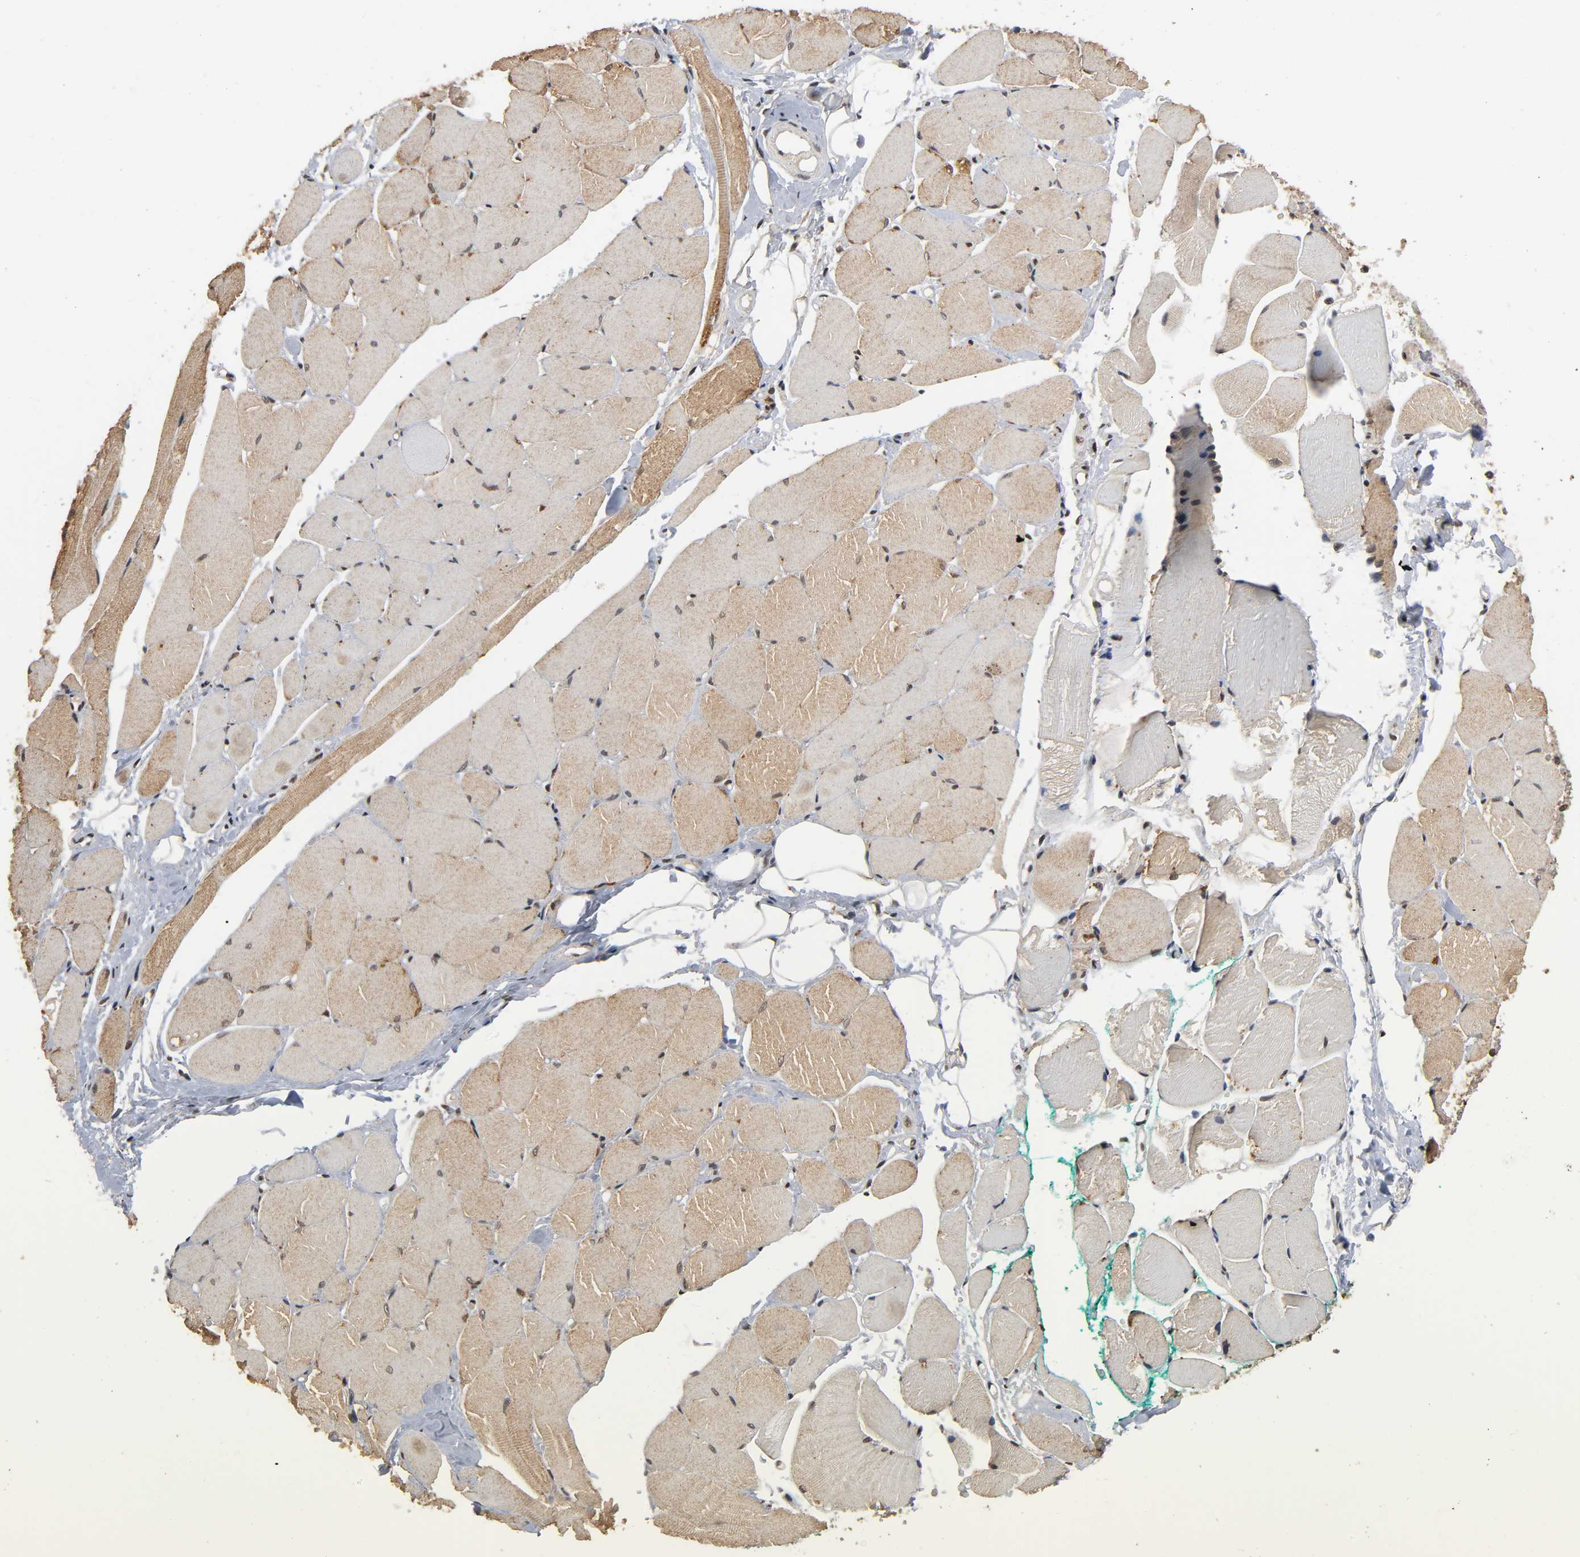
{"staining": {"intensity": "strong", "quantity": ">75%", "location": "cytoplasmic/membranous,nuclear"}, "tissue": "skeletal muscle", "cell_type": "Myocytes", "image_type": "normal", "snomed": [{"axis": "morphology", "description": "Normal tissue, NOS"}, {"axis": "topography", "description": "Skeletal muscle"}, {"axis": "topography", "description": "Peripheral nerve tissue"}], "caption": "Protein staining reveals strong cytoplasmic/membranous,nuclear expression in about >75% of myocytes in normal skeletal muscle. The staining was performed using DAB (3,3'-diaminobenzidine), with brown indicating positive protein expression. Nuclei are stained blue with hematoxylin.", "gene": "ZNF384", "patient": {"sex": "female", "age": 84}}